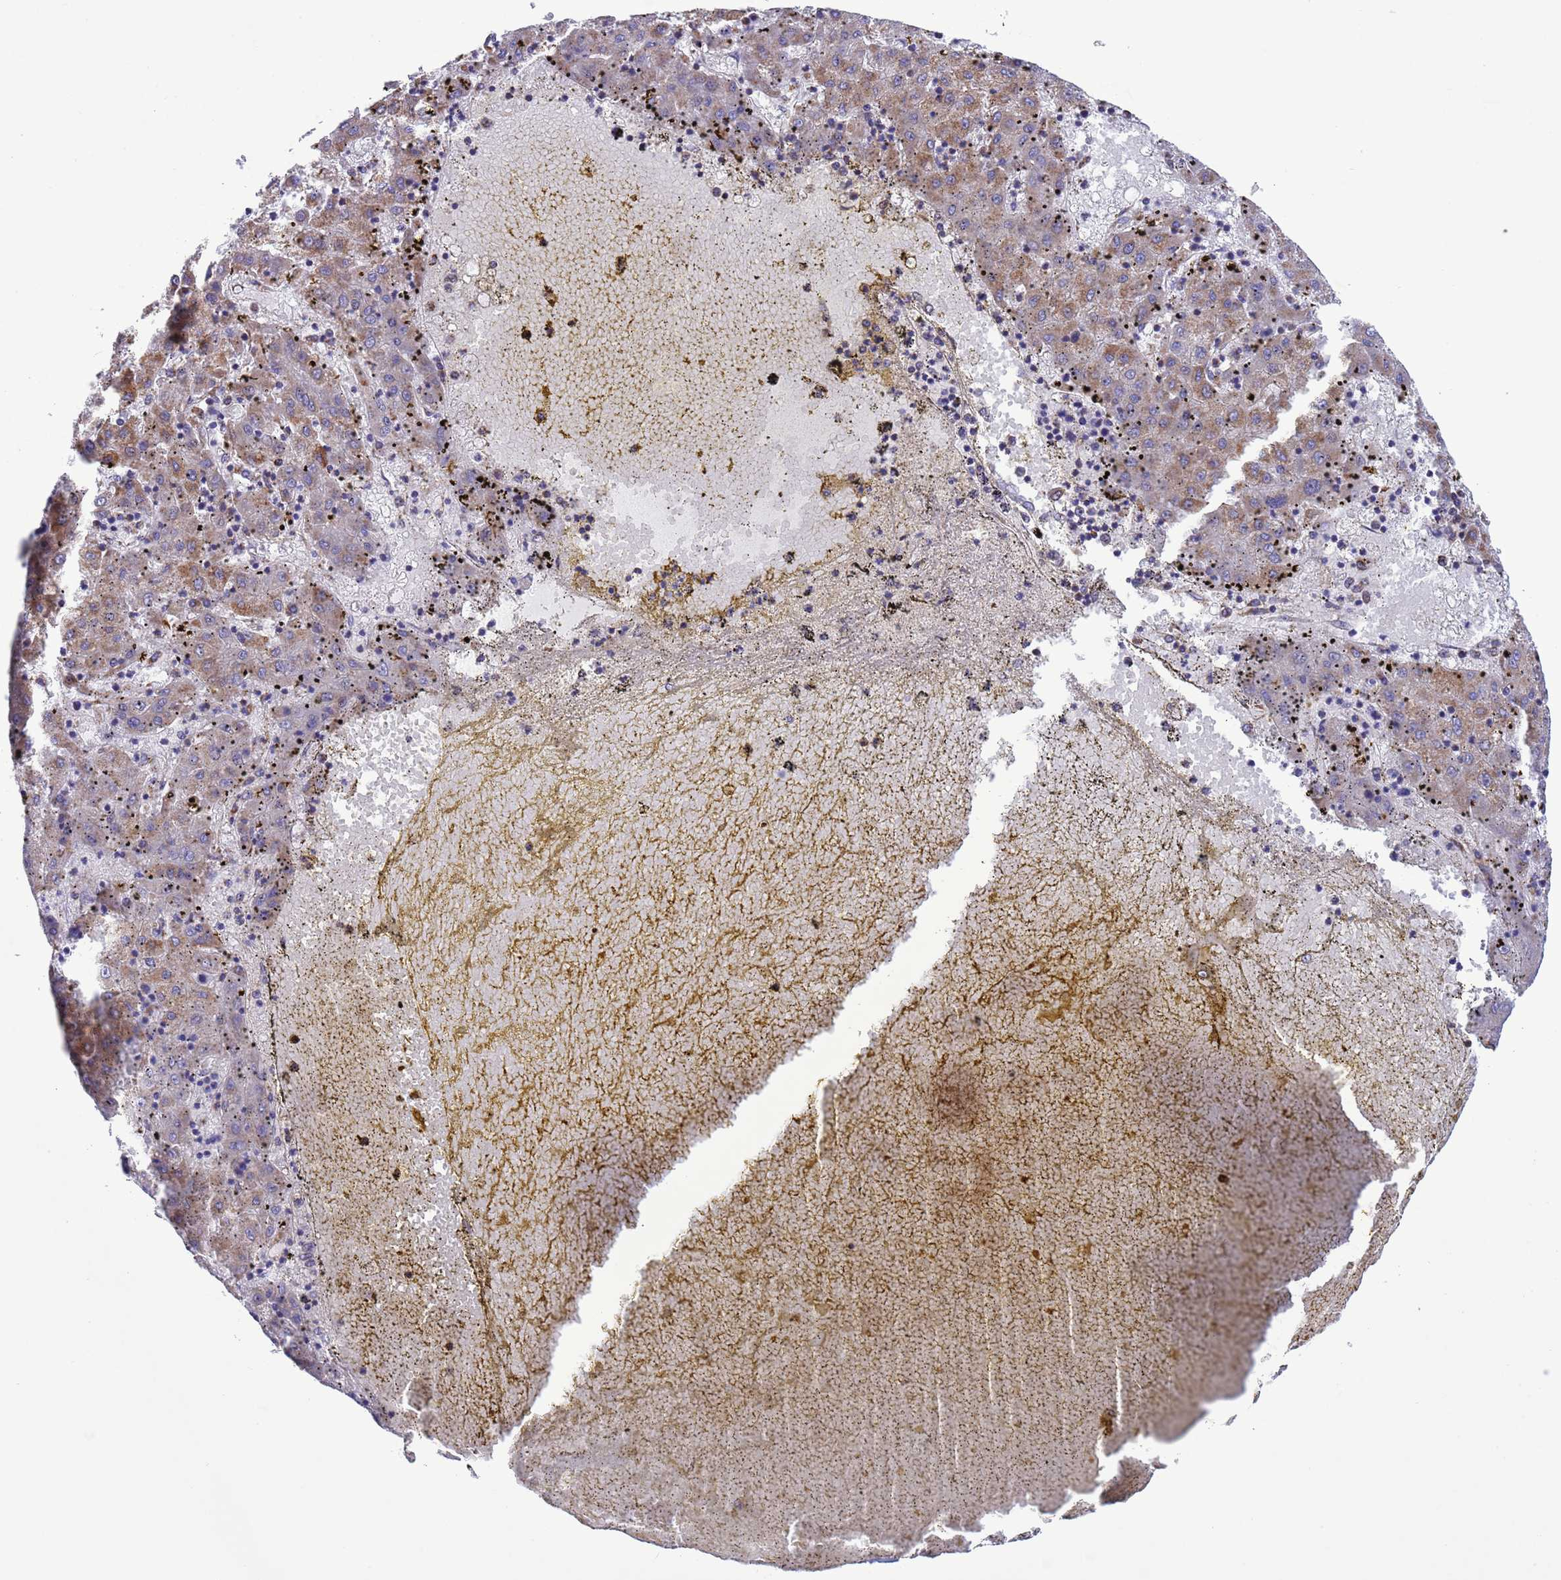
{"staining": {"intensity": "moderate", "quantity": "25%-75%", "location": "cytoplasmic/membranous"}, "tissue": "liver cancer", "cell_type": "Tumor cells", "image_type": "cancer", "snomed": [{"axis": "morphology", "description": "Carcinoma, Hepatocellular, NOS"}, {"axis": "topography", "description": "Liver"}], "caption": "This micrograph exhibits IHC staining of liver hepatocellular carcinoma, with medium moderate cytoplasmic/membranous staining in about 25%-75% of tumor cells.", "gene": "CCDC191", "patient": {"sex": "male", "age": 72}}